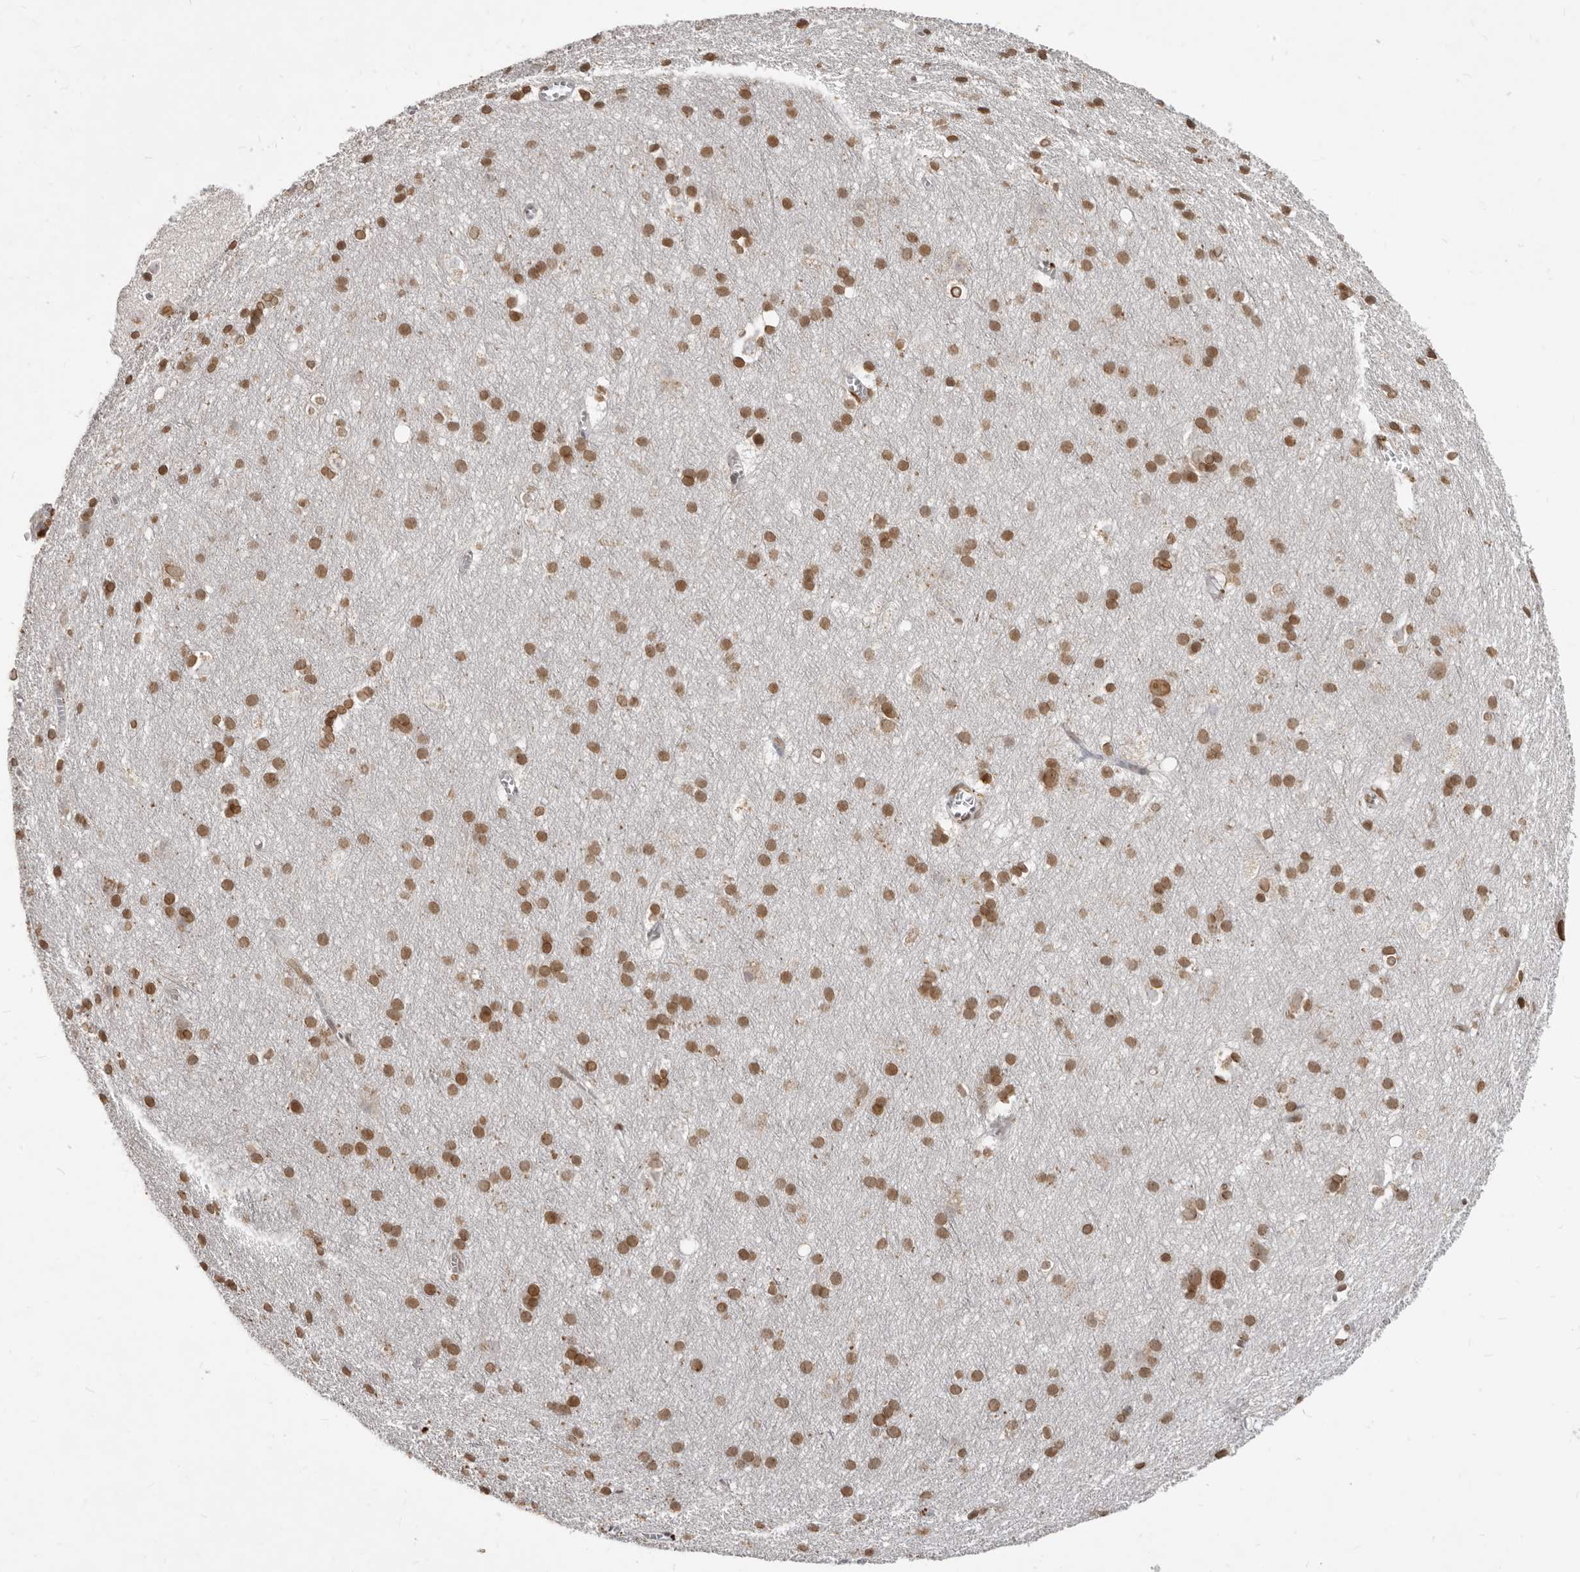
{"staining": {"intensity": "negative", "quantity": "none", "location": "none"}, "tissue": "cerebral cortex", "cell_type": "Endothelial cells", "image_type": "normal", "snomed": [{"axis": "morphology", "description": "Normal tissue, NOS"}, {"axis": "topography", "description": "Cerebral cortex"}], "caption": "An image of cerebral cortex stained for a protein demonstrates no brown staining in endothelial cells. The staining was performed using DAB to visualize the protein expression in brown, while the nuclei were stained in blue with hematoxylin (Magnification: 20x).", "gene": "NUP153", "patient": {"sex": "male", "age": 54}}